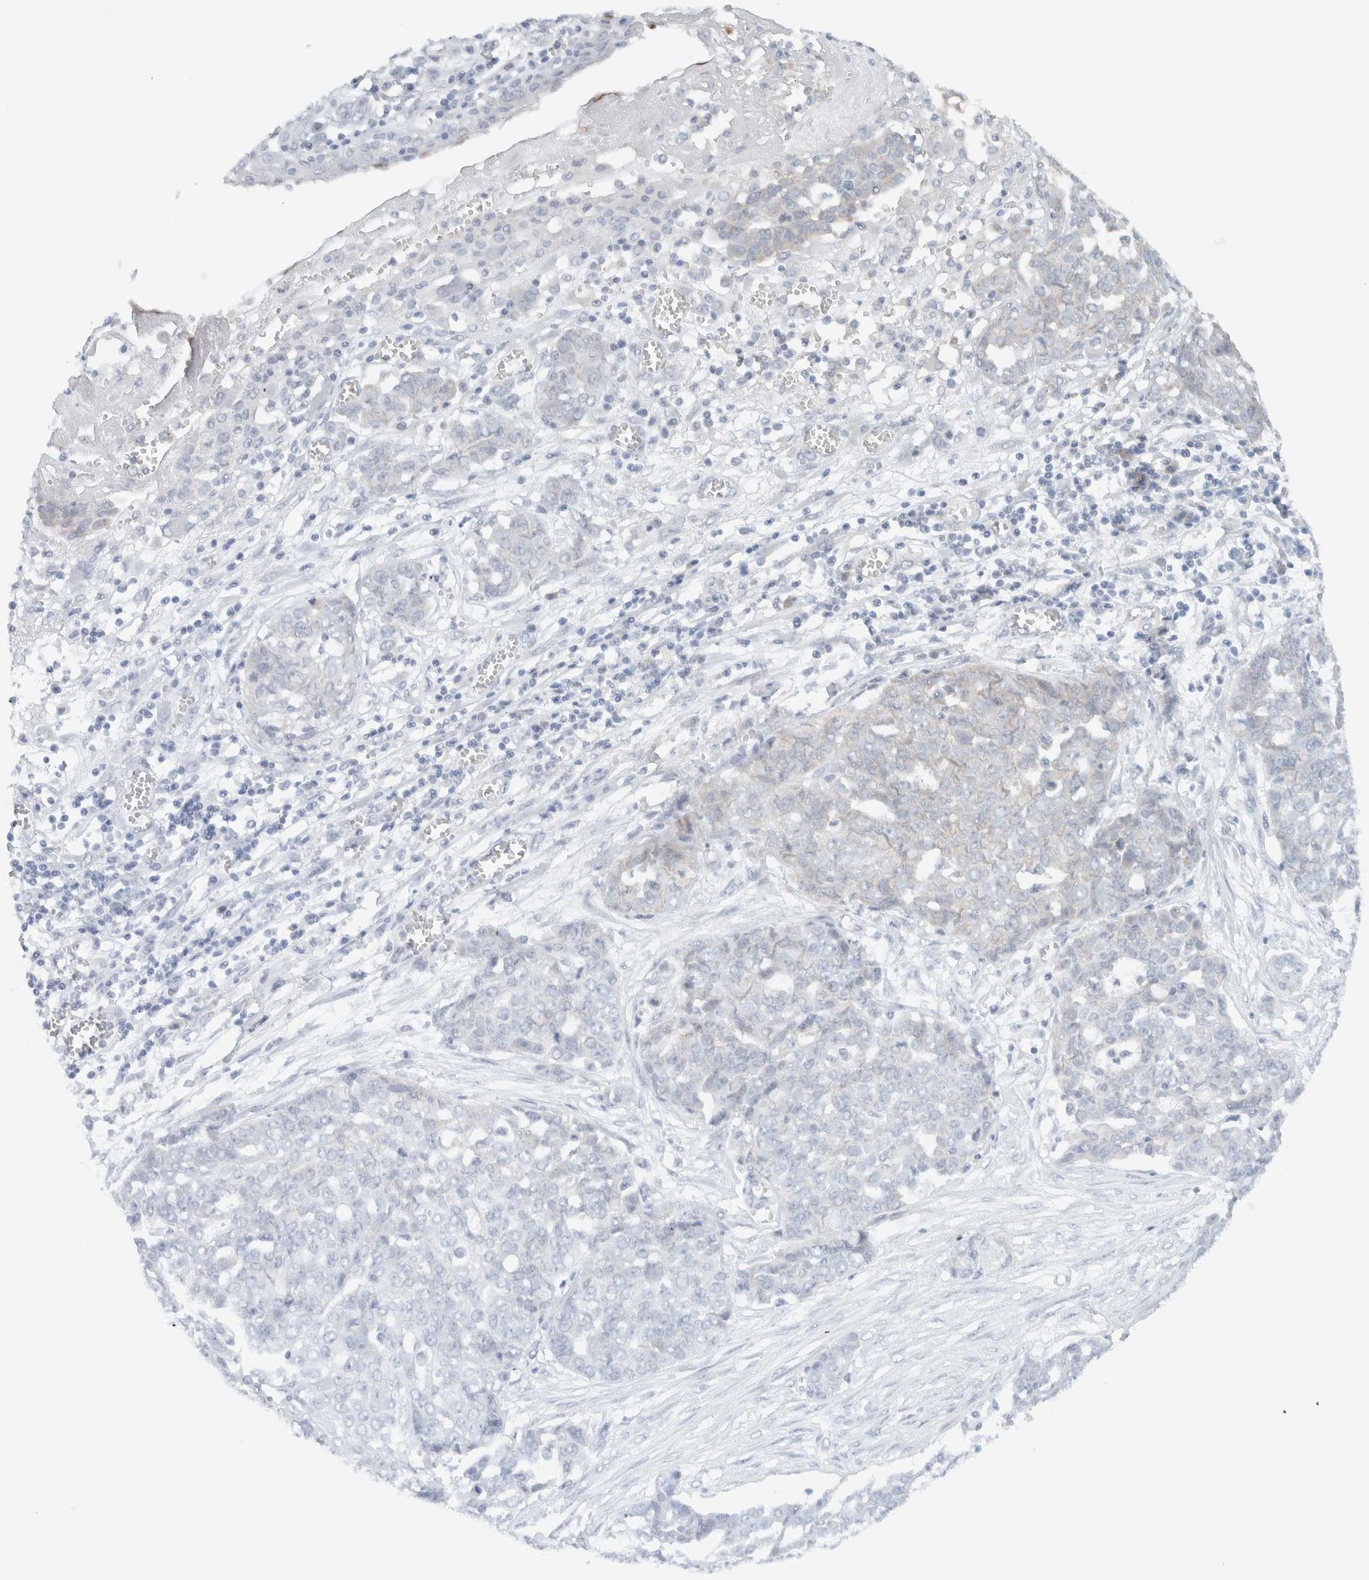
{"staining": {"intensity": "weak", "quantity": "<25%", "location": "cytoplasmic/membranous"}, "tissue": "ovarian cancer", "cell_type": "Tumor cells", "image_type": "cancer", "snomed": [{"axis": "morphology", "description": "Cystadenocarcinoma, serous, NOS"}, {"axis": "topography", "description": "Soft tissue"}, {"axis": "topography", "description": "Ovary"}], "caption": "Immunohistochemistry (IHC) of ovarian cancer shows no positivity in tumor cells.", "gene": "ARFGEF2", "patient": {"sex": "female", "age": 57}}